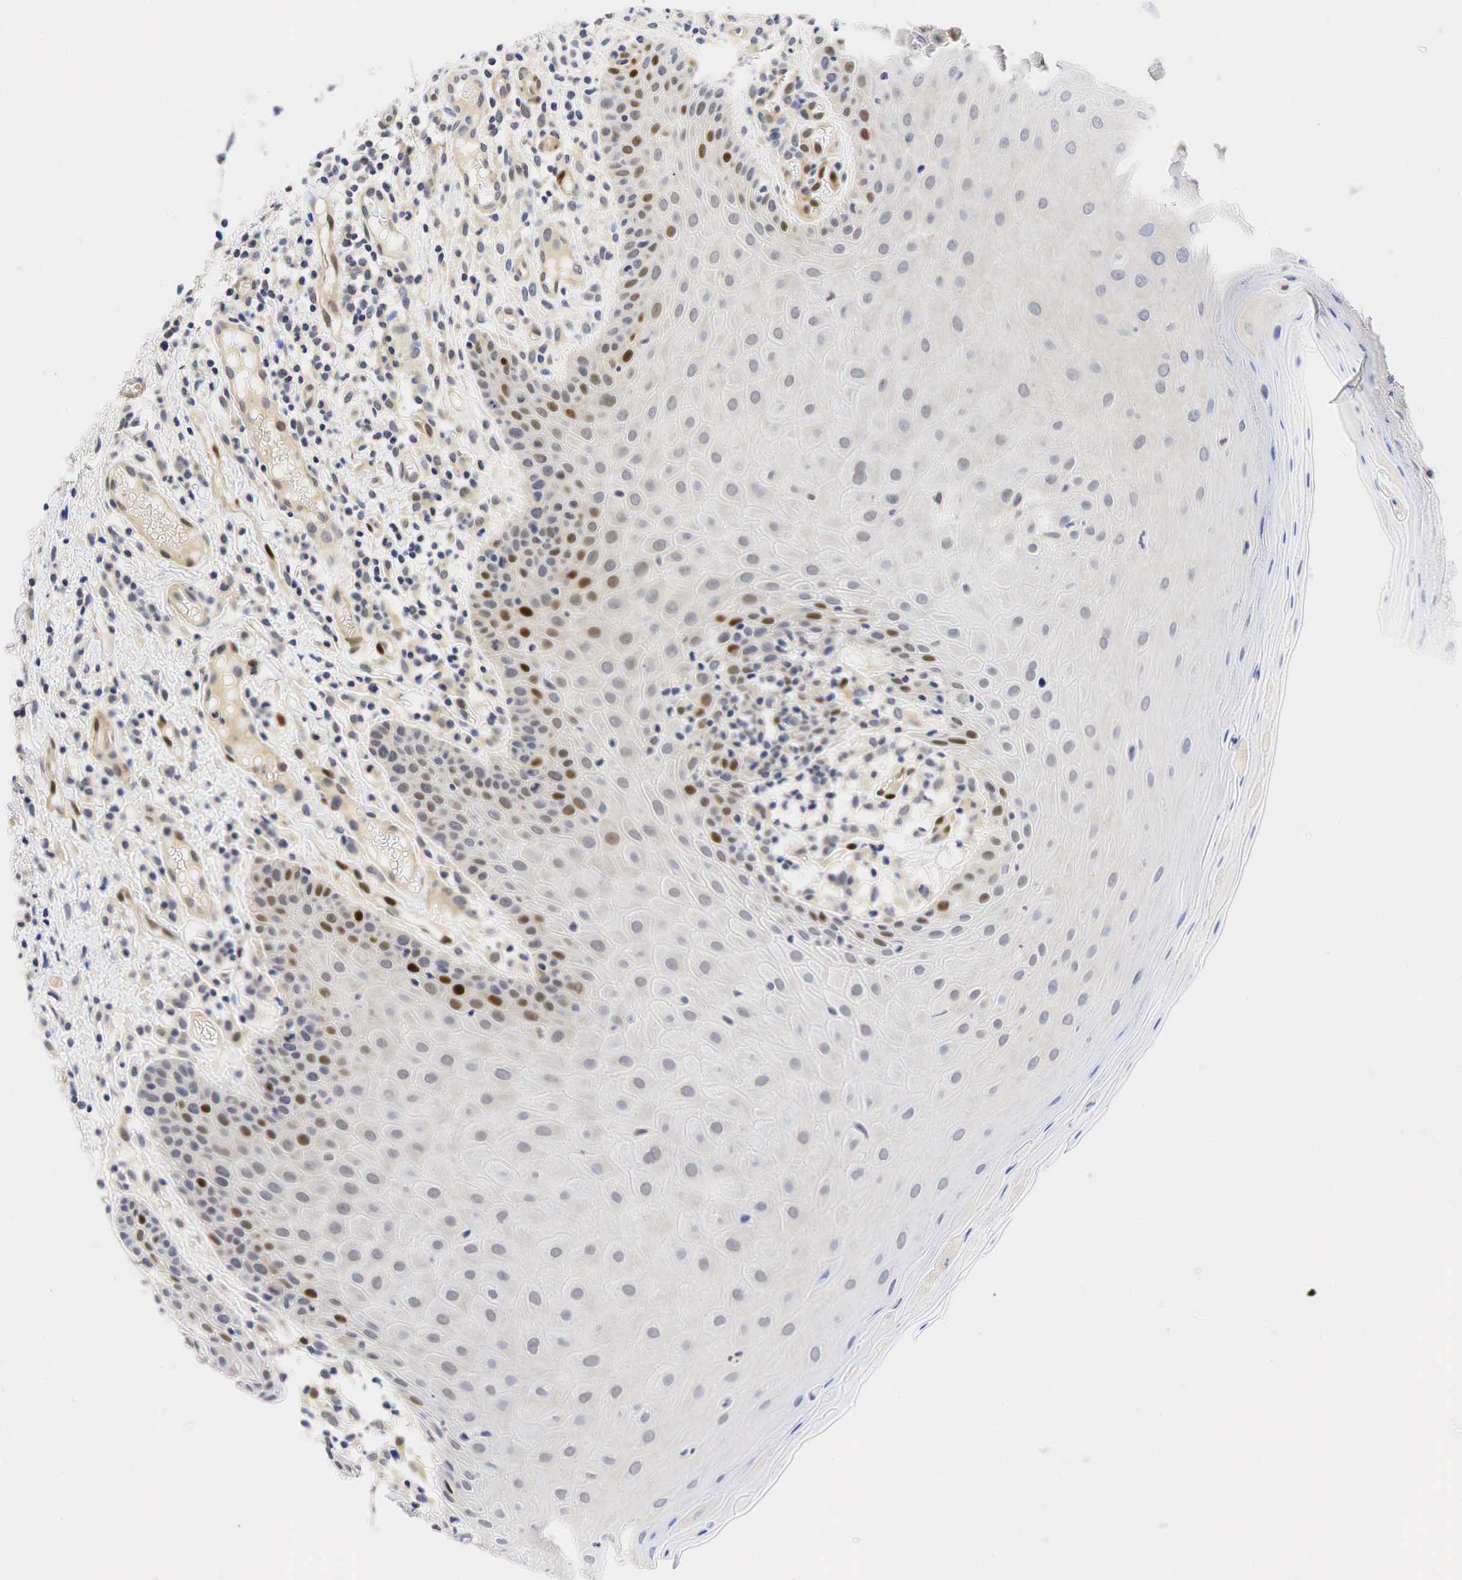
{"staining": {"intensity": "moderate", "quantity": "<25%", "location": "nuclear"}, "tissue": "oral mucosa", "cell_type": "Squamous epithelial cells", "image_type": "normal", "snomed": [{"axis": "morphology", "description": "Normal tissue, NOS"}, {"axis": "topography", "description": "Oral tissue"}], "caption": "Oral mucosa stained for a protein displays moderate nuclear positivity in squamous epithelial cells. (brown staining indicates protein expression, while blue staining denotes nuclei).", "gene": "CCND1", "patient": {"sex": "female", "age": 56}}